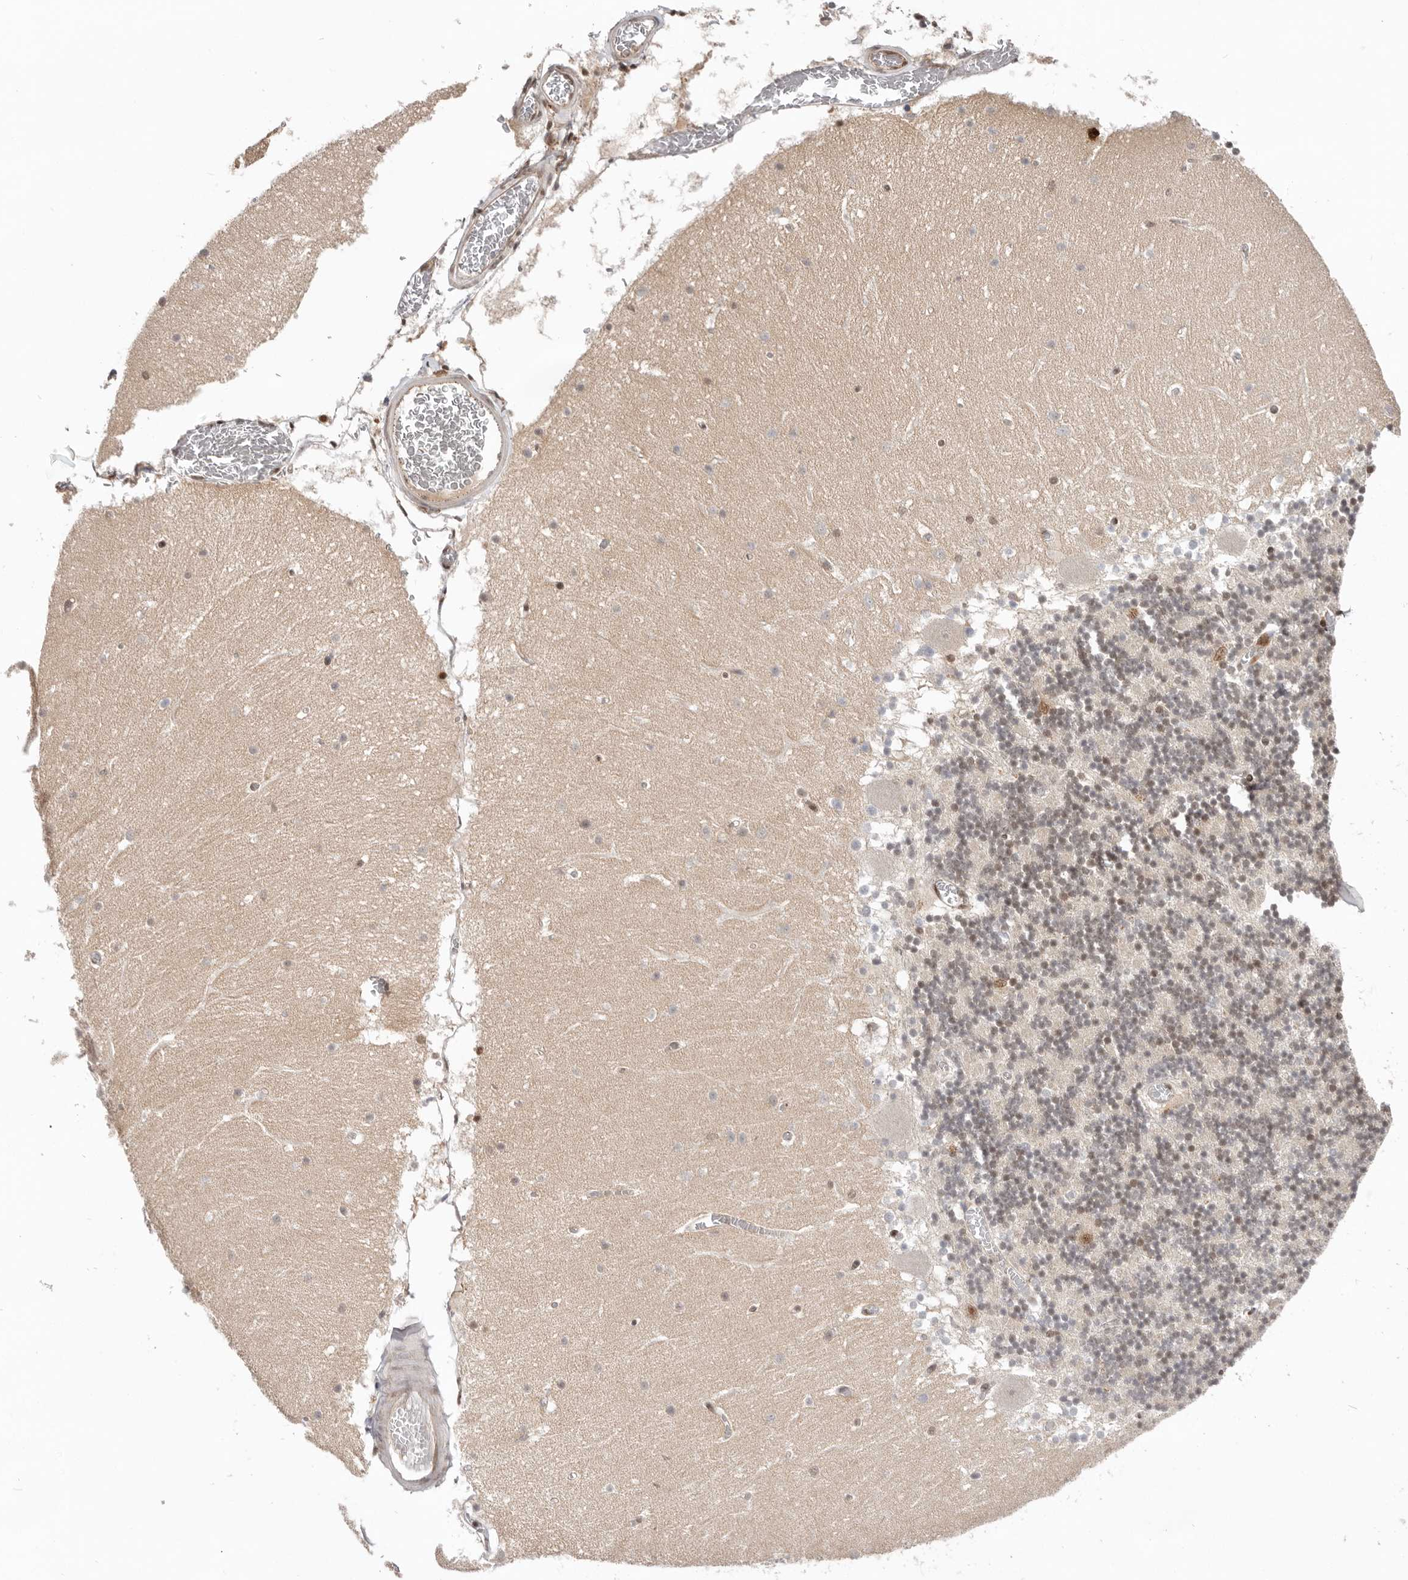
{"staining": {"intensity": "strong", "quantity": "25%-75%", "location": "nuclear"}, "tissue": "cerebellum", "cell_type": "Cells in granular layer", "image_type": "normal", "snomed": [{"axis": "morphology", "description": "Normal tissue, NOS"}, {"axis": "topography", "description": "Cerebellum"}], "caption": "Immunohistochemical staining of unremarkable cerebellum displays 25%-75% levels of strong nuclear protein expression in about 25%-75% of cells in granular layer.", "gene": "CHTOP", "patient": {"sex": "female", "age": 28}}